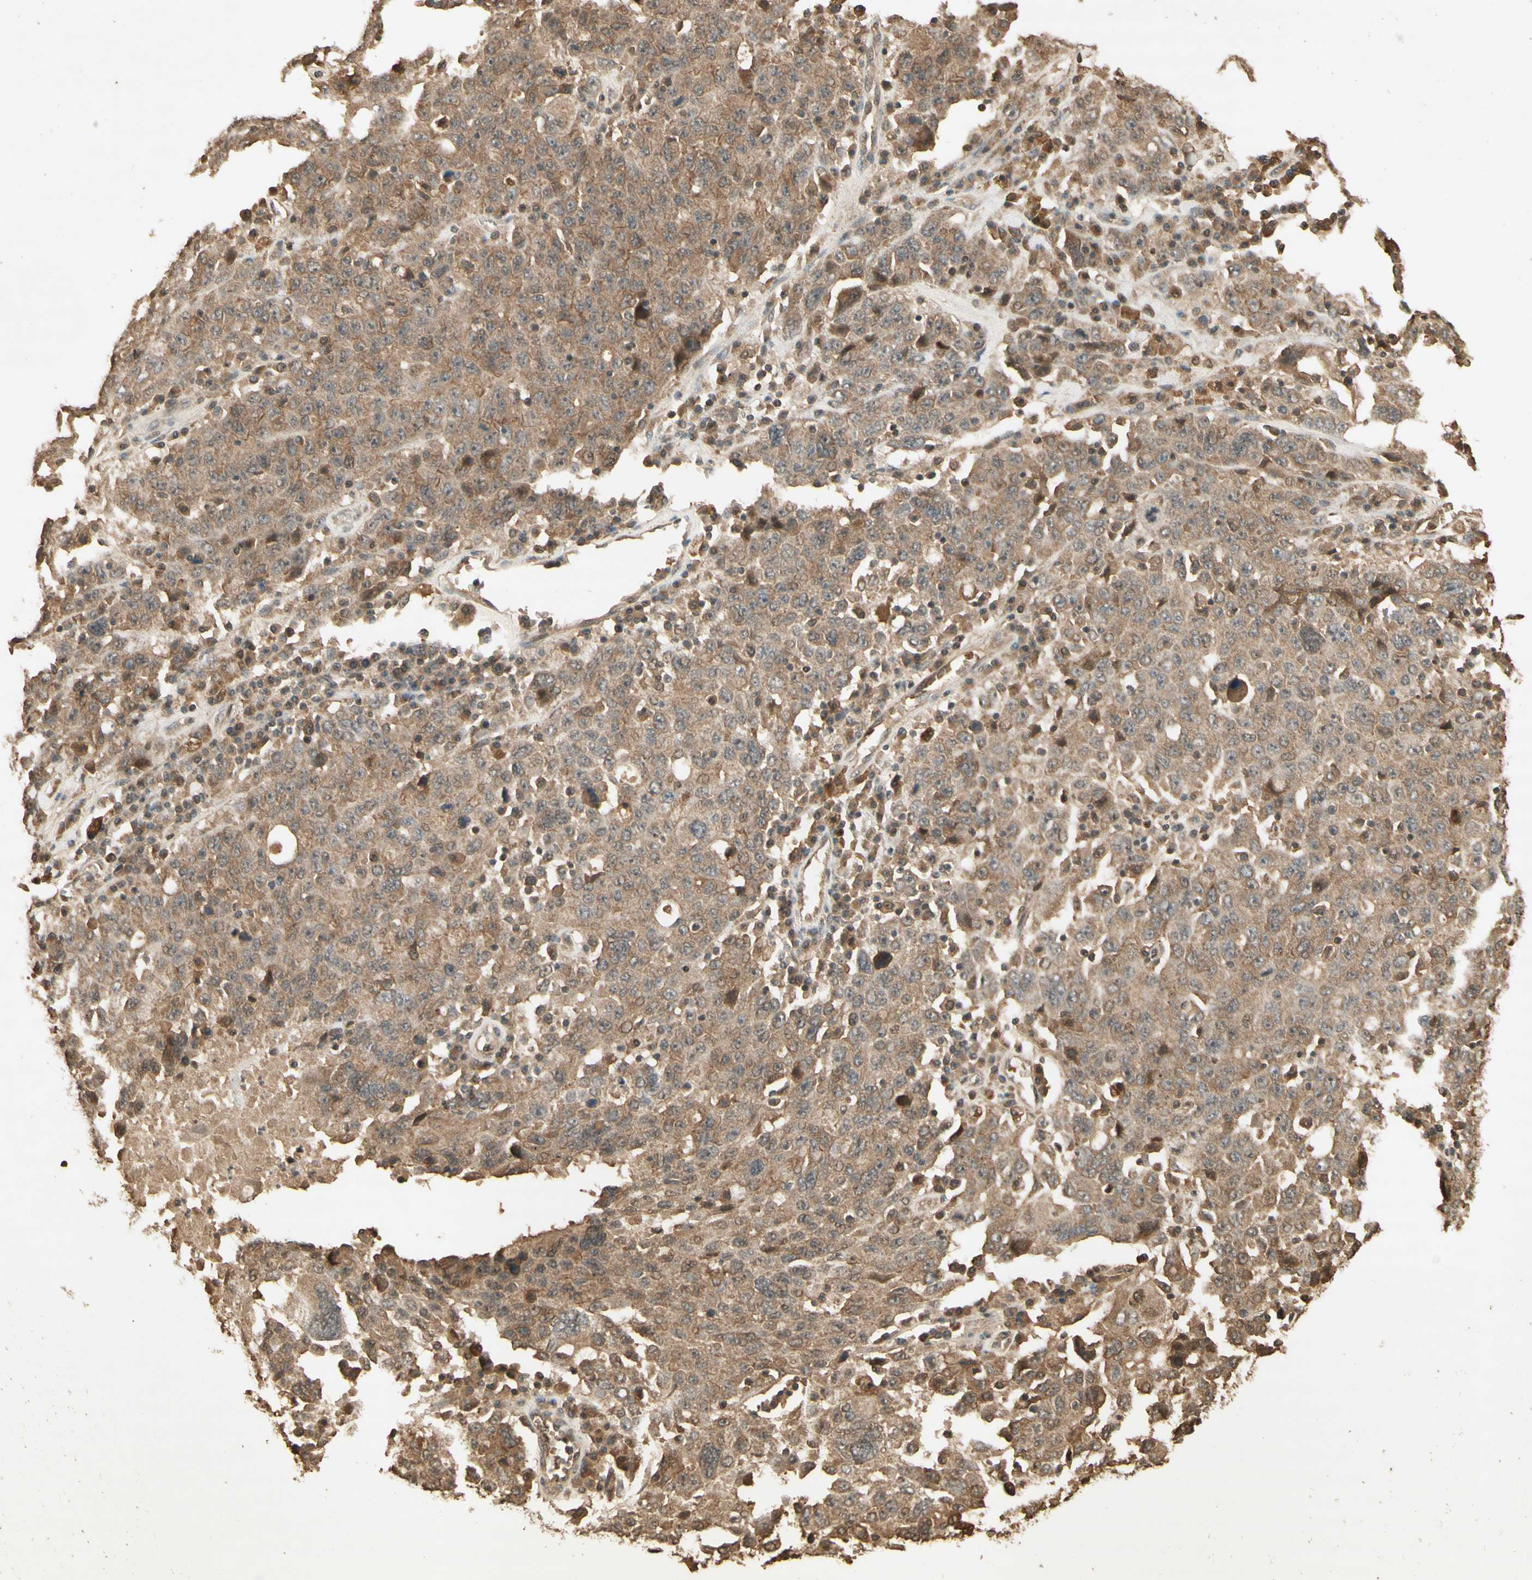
{"staining": {"intensity": "moderate", "quantity": ">75%", "location": "cytoplasmic/membranous"}, "tissue": "ovarian cancer", "cell_type": "Tumor cells", "image_type": "cancer", "snomed": [{"axis": "morphology", "description": "Carcinoma, endometroid"}, {"axis": "topography", "description": "Ovary"}], "caption": "This image reveals IHC staining of human ovarian endometroid carcinoma, with medium moderate cytoplasmic/membranous positivity in approximately >75% of tumor cells.", "gene": "SMAD9", "patient": {"sex": "female", "age": 62}}